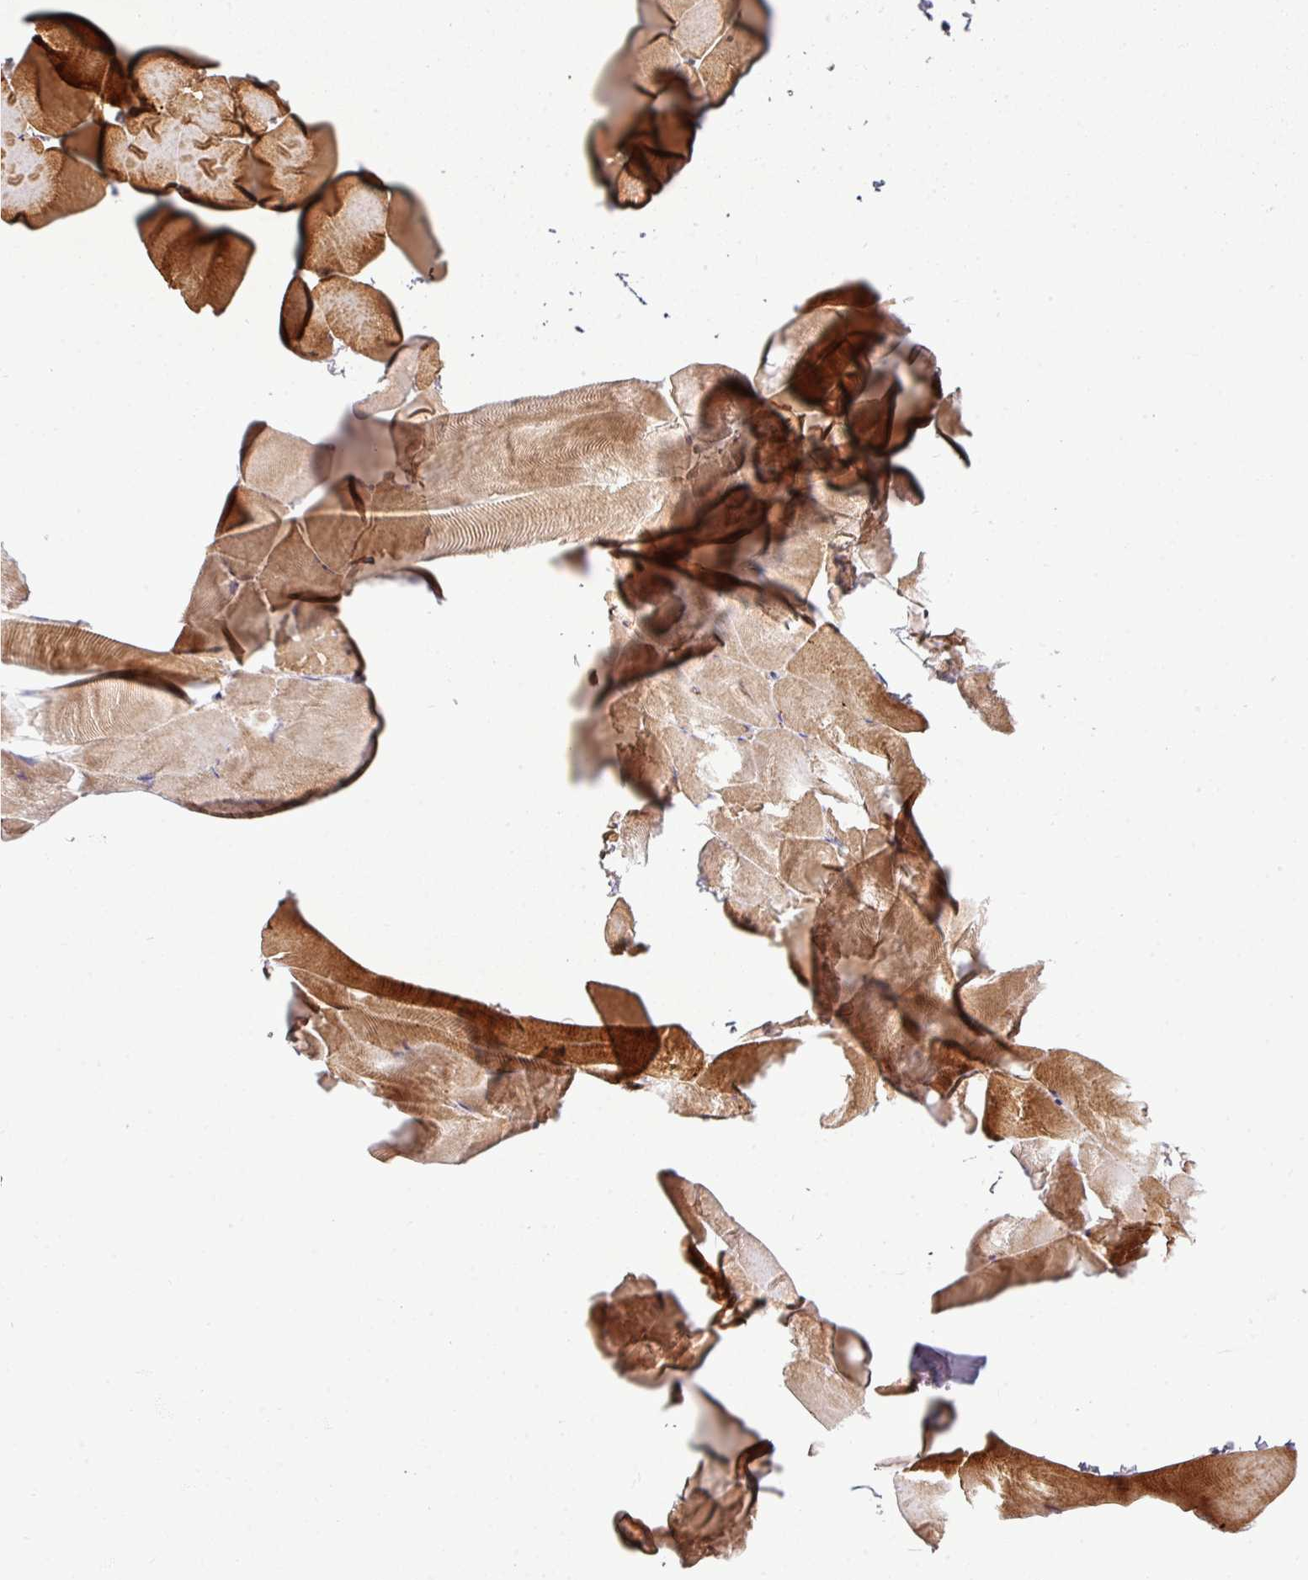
{"staining": {"intensity": "strong", "quantity": "25%-75%", "location": "cytoplasmic/membranous"}, "tissue": "skeletal muscle", "cell_type": "Myocytes", "image_type": "normal", "snomed": [{"axis": "morphology", "description": "Normal tissue, NOS"}, {"axis": "topography", "description": "Skeletal muscle"}], "caption": "Approximately 25%-75% of myocytes in normal skeletal muscle show strong cytoplasmic/membranous protein positivity as visualized by brown immunohistochemical staining.", "gene": "ZNF35", "patient": {"sex": "female", "age": 64}}